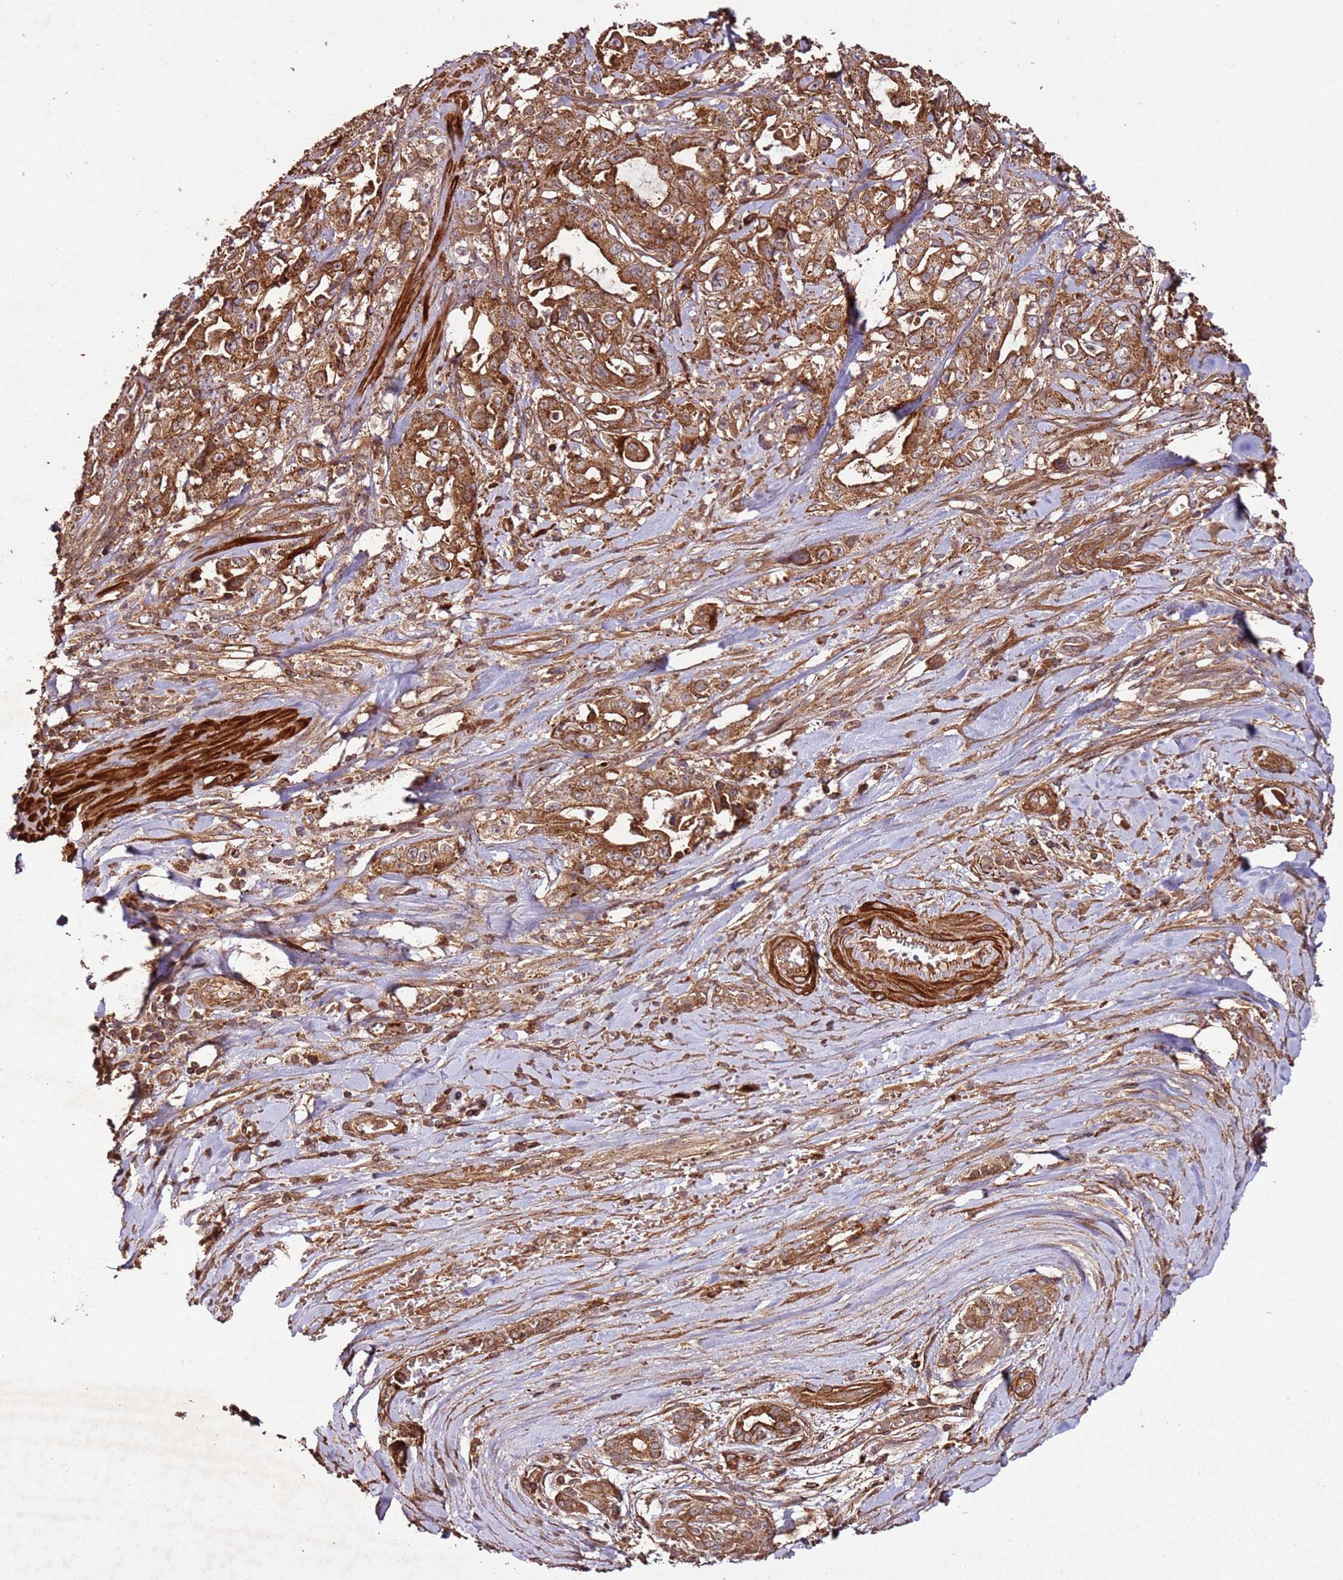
{"staining": {"intensity": "strong", "quantity": ">75%", "location": "cytoplasmic/membranous"}, "tissue": "pancreatic cancer", "cell_type": "Tumor cells", "image_type": "cancer", "snomed": [{"axis": "morphology", "description": "Adenocarcinoma, NOS"}, {"axis": "topography", "description": "Pancreas"}], "caption": "Protein staining by IHC exhibits strong cytoplasmic/membranous expression in about >75% of tumor cells in adenocarcinoma (pancreatic).", "gene": "FAM186A", "patient": {"sex": "female", "age": 61}}